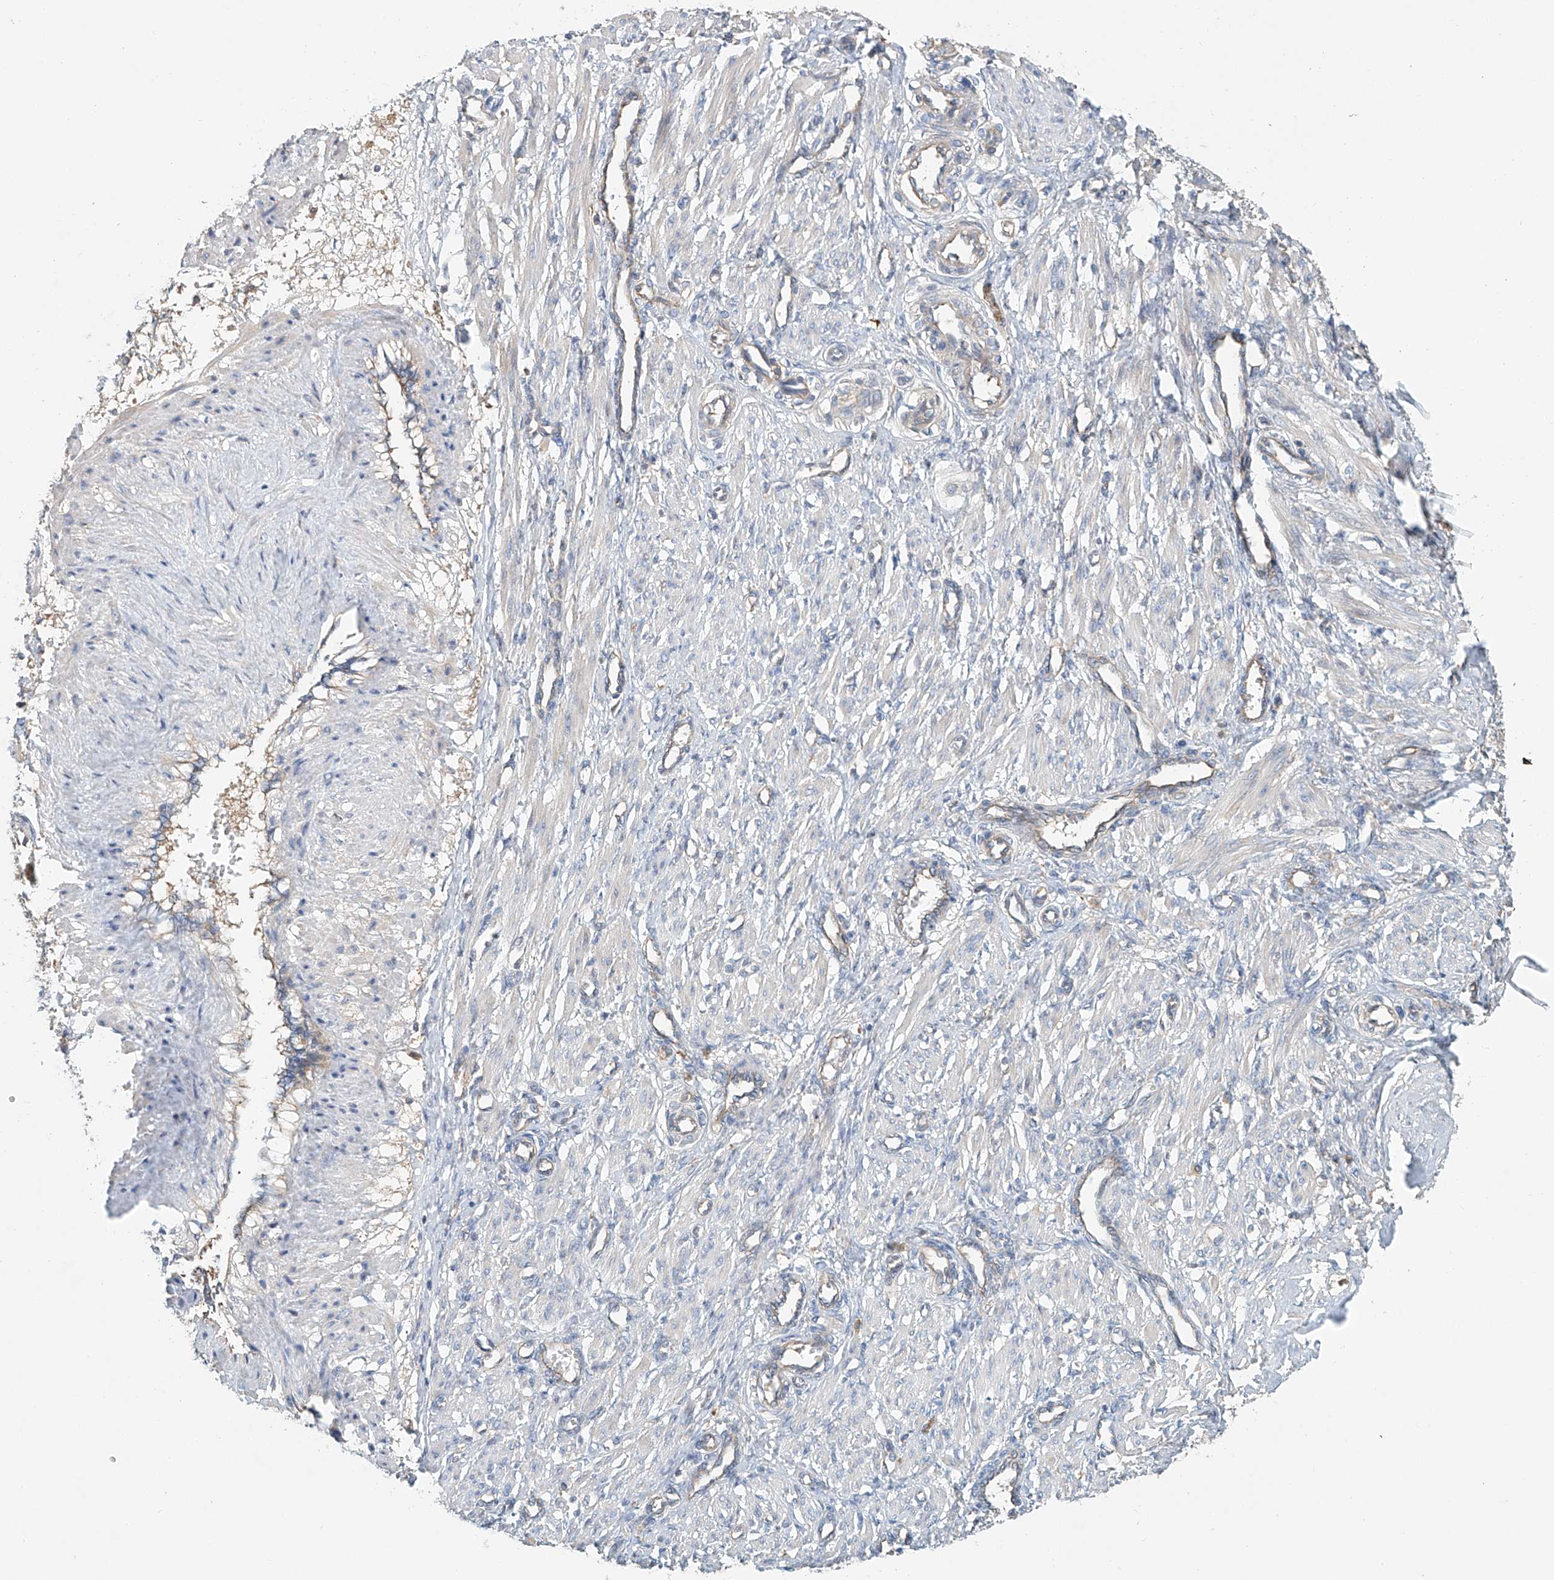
{"staining": {"intensity": "negative", "quantity": "none", "location": "none"}, "tissue": "smooth muscle", "cell_type": "Smooth muscle cells", "image_type": "normal", "snomed": [{"axis": "morphology", "description": "Normal tissue, NOS"}, {"axis": "topography", "description": "Endometrium"}], "caption": "High power microscopy image of an immunohistochemistry photomicrograph of benign smooth muscle, revealing no significant expression in smooth muscle cells.", "gene": "FRYL", "patient": {"sex": "female", "age": 33}}